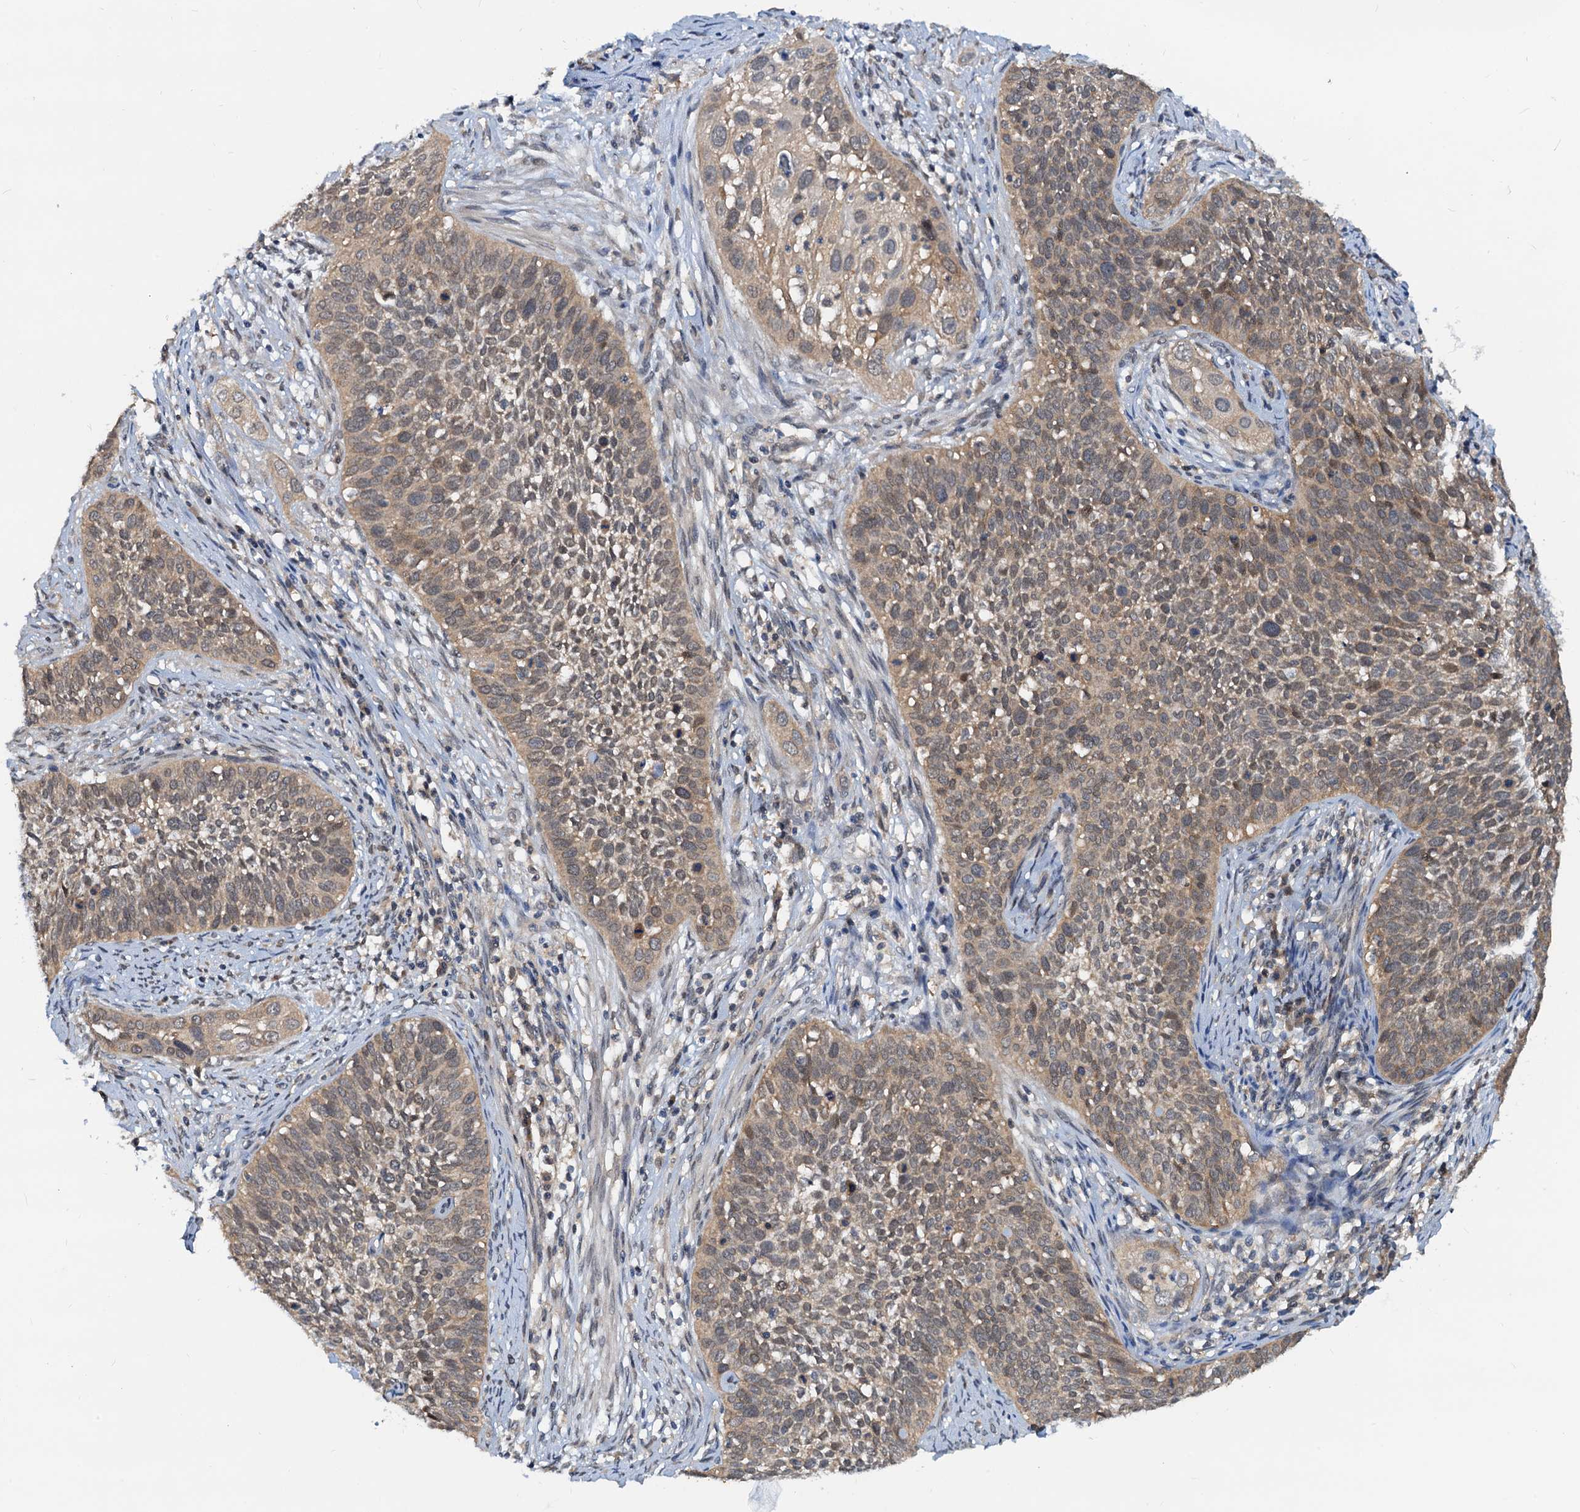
{"staining": {"intensity": "weak", "quantity": ">75%", "location": "cytoplasmic/membranous,nuclear"}, "tissue": "cervical cancer", "cell_type": "Tumor cells", "image_type": "cancer", "snomed": [{"axis": "morphology", "description": "Squamous cell carcinoma, NOS"}, {"axis": "topography", "description": "Cervix"}], "caption": "A photomicrograph showing weak cytoplasmic/membranous and nuclear positivity in about >75% of tumor cells in cervical squamous cell carcinoma, as visualized by brown immunohistochemical staining.", "gene": "PTGES3", "patient": {"sex": "female", "age": 34}}